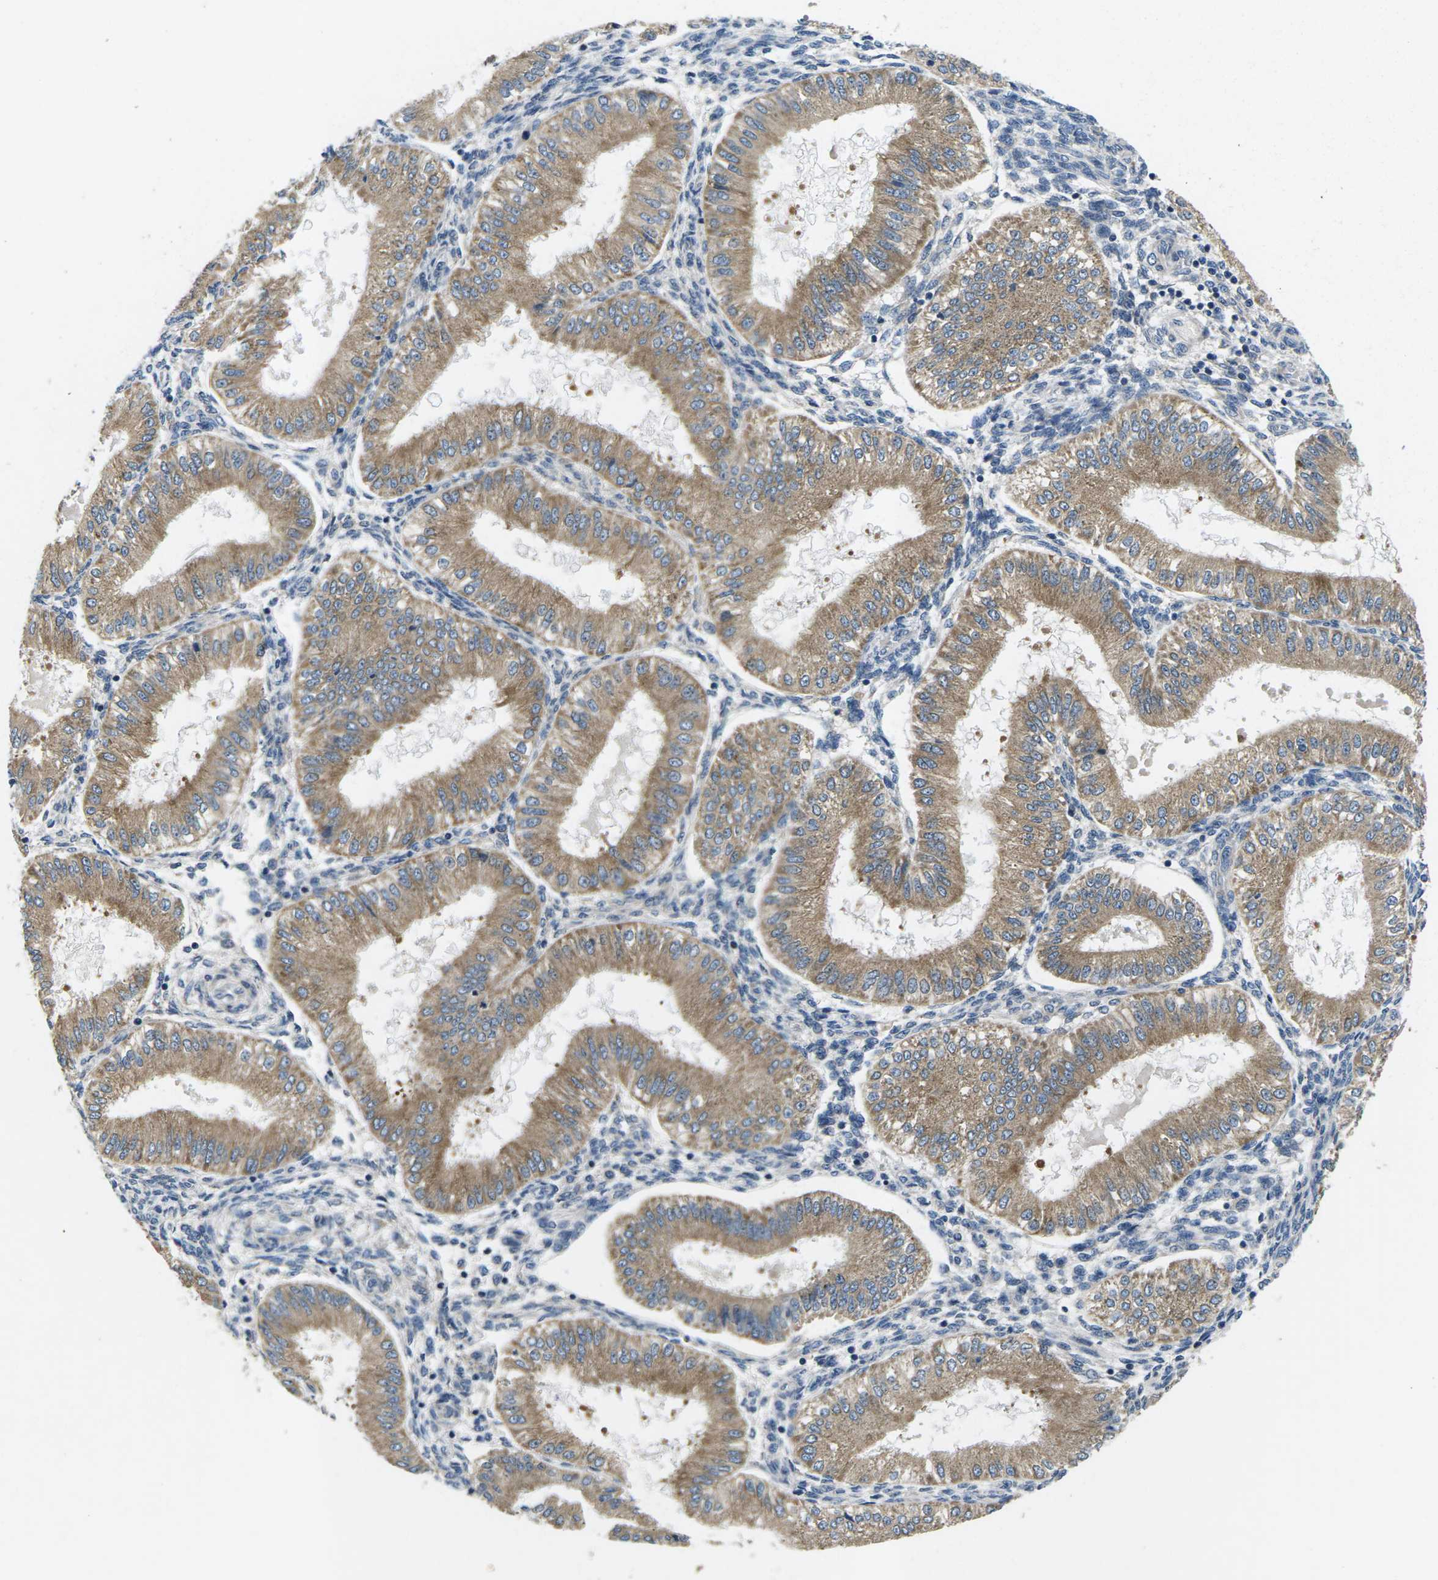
{"staining": {"intensity": "negative", "quantity": "none", "location": "none"}, "tissue": "endometrium", "cell_type": "Cells in endometrial stroma", "image_type": "normal", "snomed": [{"axis": "morphology", "description": "Normal tissue, NOS"}, {"axis": "topography", "description": "Endometrium"}], "caption": "DAB immunohistochemical staining of unremarkable human endometrium demonstrates no significant staining in cells in endometrial stroma. (DAB immunohistochemistry (IHC), high magnification).", "gene": "ERGIC3", "patient": {"sex": "female", "age": 39}}